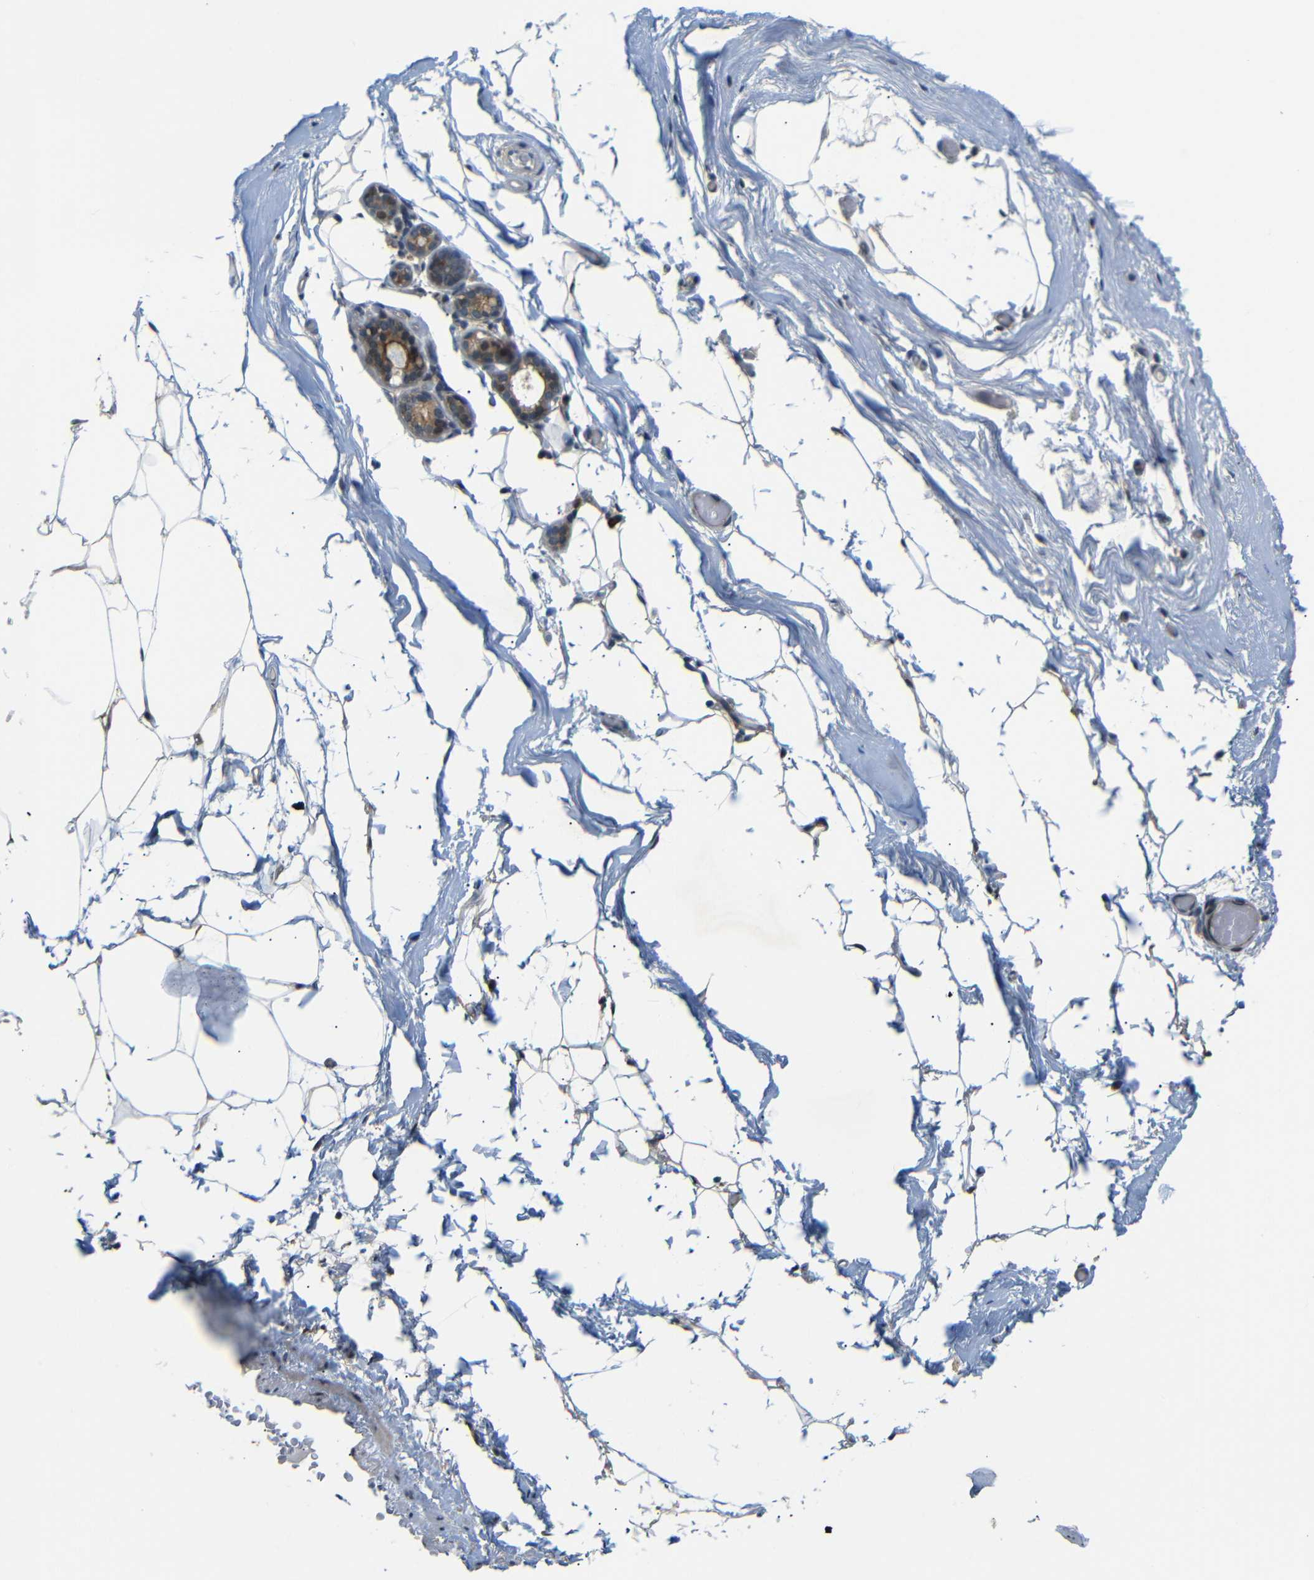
{"staining": {"intensity": "moderate", "quantity": ">75%", "location": "nuclear"}, "tissue": "adipose tissue", "cell_type": "Adipocytes", "image_type": "normal", "snomed": [{"axis": "morphology", "description": "Normal tissue, NOS"}, {"axis": "topography", "description": "Breast"}, {"axis": "topography", "description": "Soft tissue"}], "caption": "Immunohistochemistry (IHC) histopathology image of benign human adipose tissue stained for a protein (brown), which exhibits medium levels of moderate nuclear positivity in approximately >75% of adipocytes.", "gene": "SYDE1", "patient": {"sex": "female", "age": 75}}